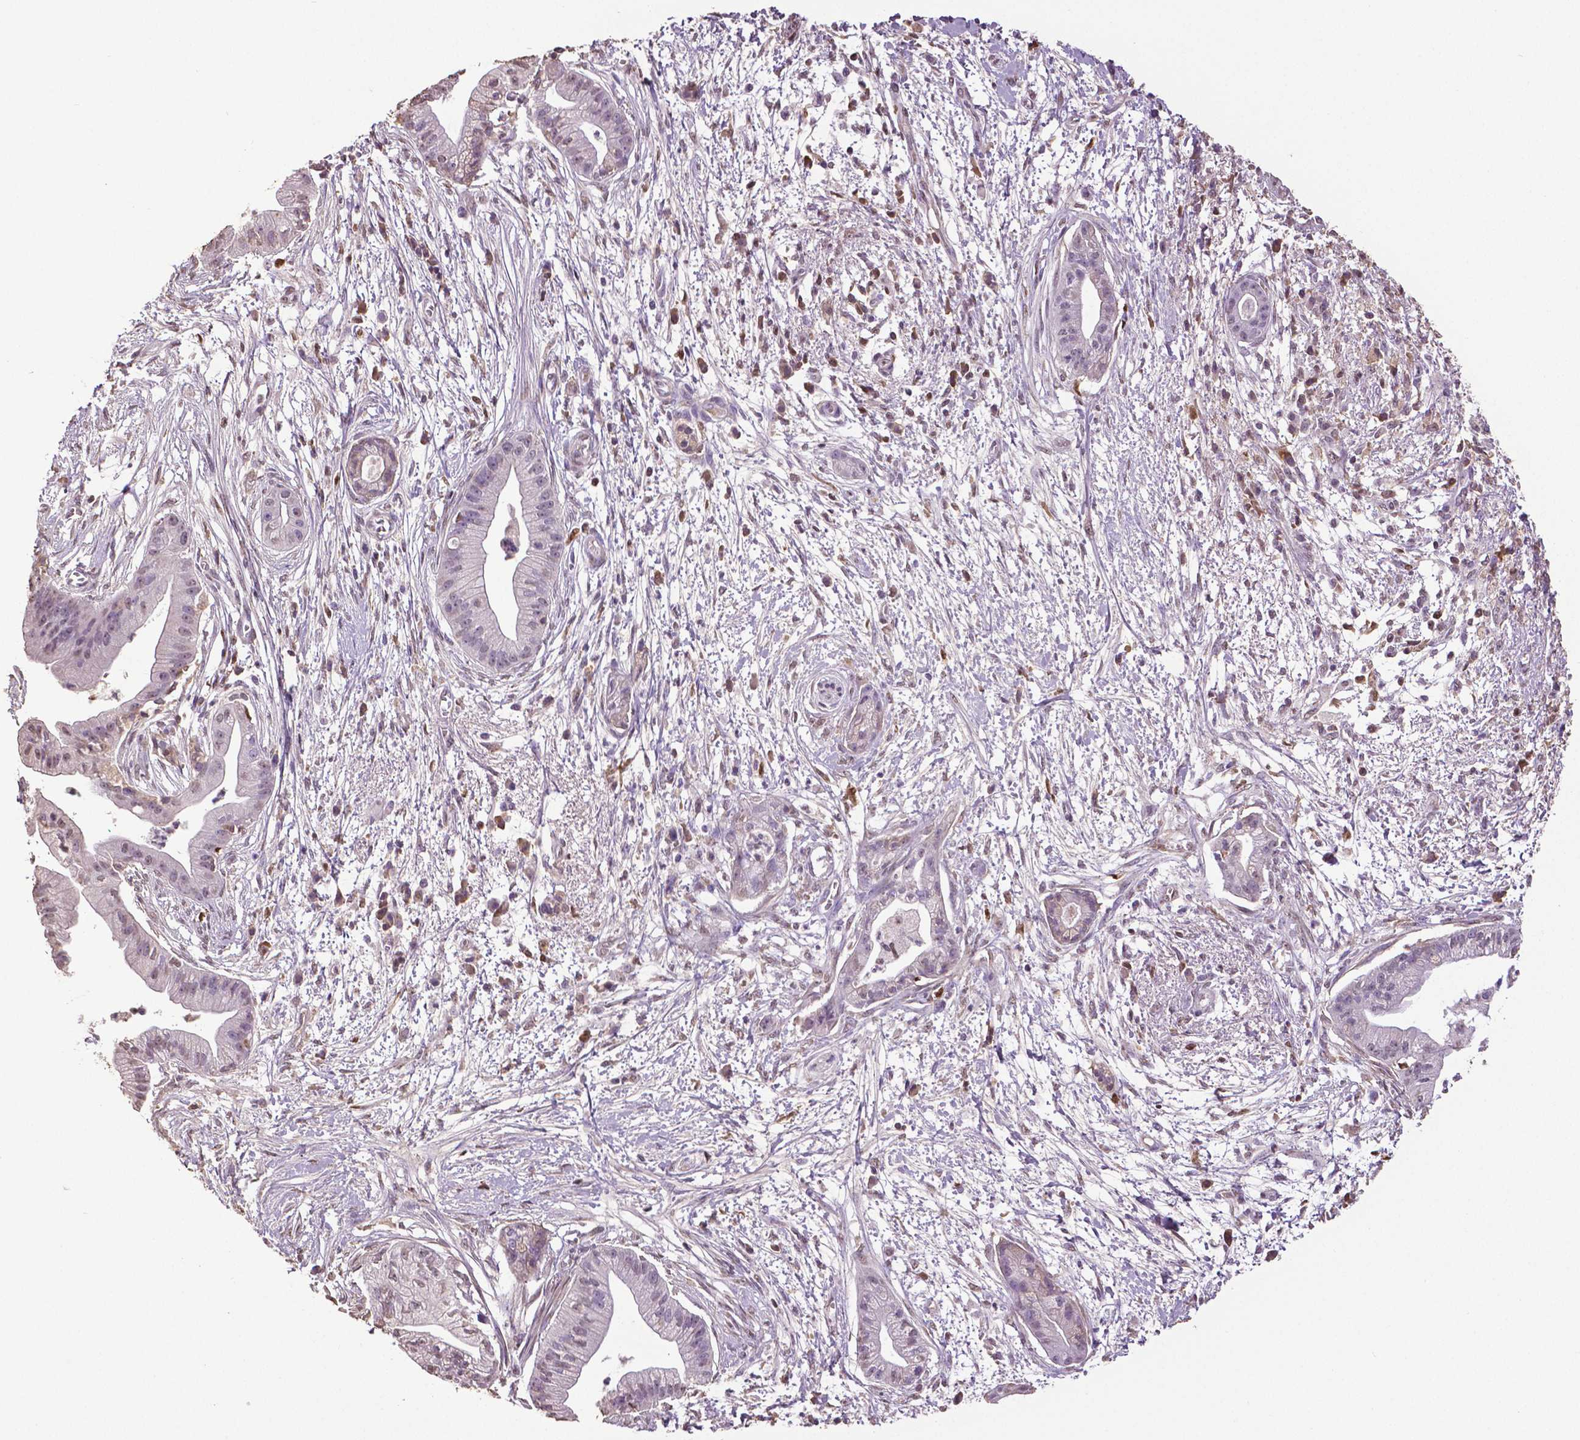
{"staining": {"intensity": "negative", "quantity": "none", "location": "none"}, "tissue": "pancreatic cancer", "cell_type": "Tumor cells", "image_type": "cancer", "snomed": [{"axis": "morphology", "description": "Normal tissue, NOS"}, {"axis": "morphology", "description": "Adenocarcinoma, NOS"}, {"axis": "topography", "description": "Lymph node"}, {"axis": "topography", "description": "Pancreas"}], "caption": "The micrograph reveals no significant positivity in tumor cells of pancreatic cancer.", "gene": "RUNX3", "patient": {"sex": "female", "age": 58}}